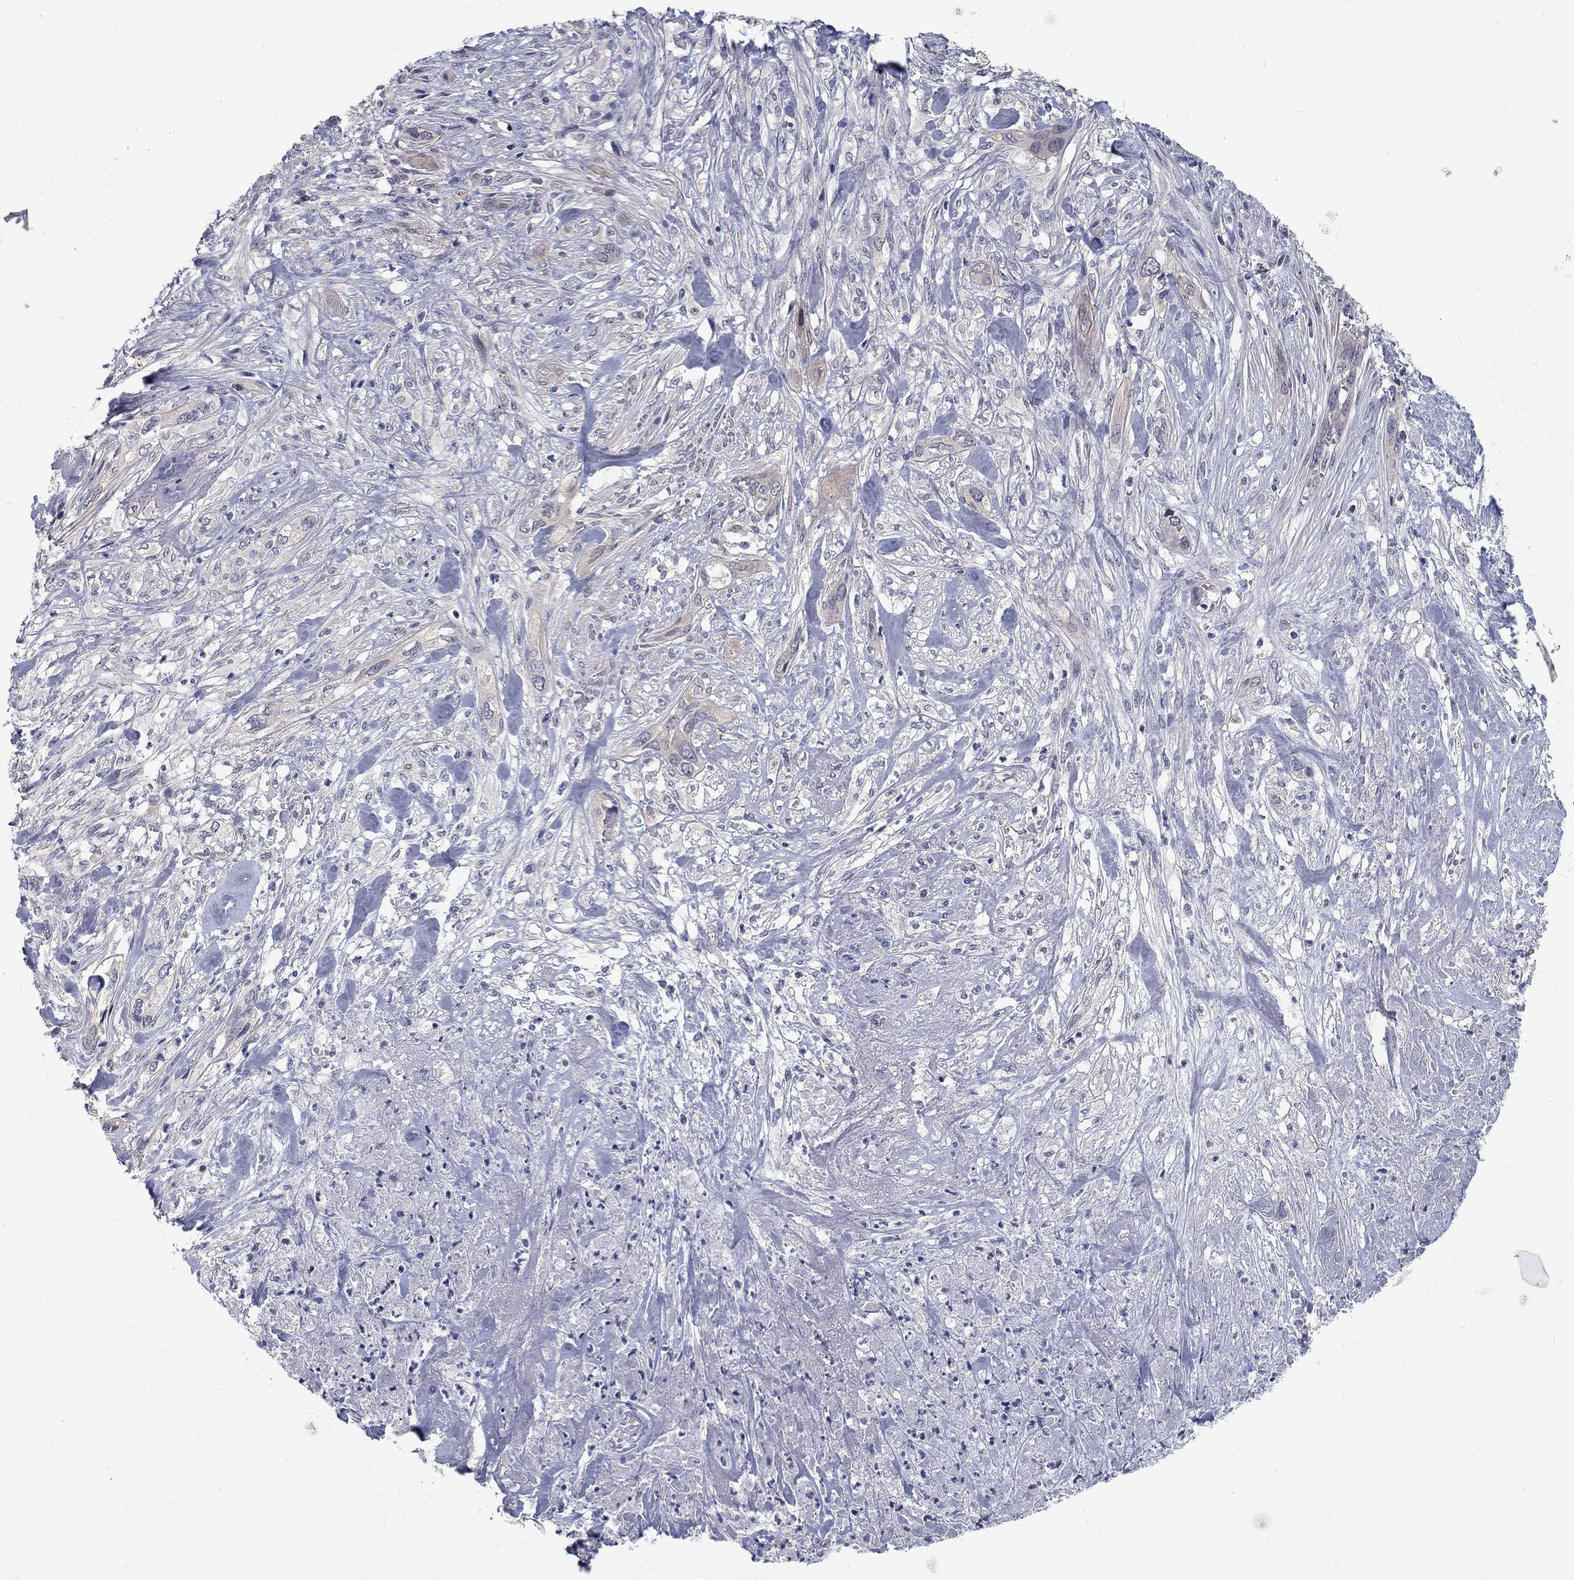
{"staining": {"intensity": "negative", "quantity": "none", "location": "none"}, "tissue": "cervical cancer", "cell_type": "Tumor cells", "image_type": "cancer", "snomed": [{"axis": "morphology", "description": "Squamous cell carcinoma, NOS"}, {"axis": "topography", "description": "Cervix"}], "caption": "The photomicrograph displays no staining of tumor cells in squamous cell carcinoma (cervical).", "gene": "MTSS2", "patient": {"sex": "female", "age": 57}}